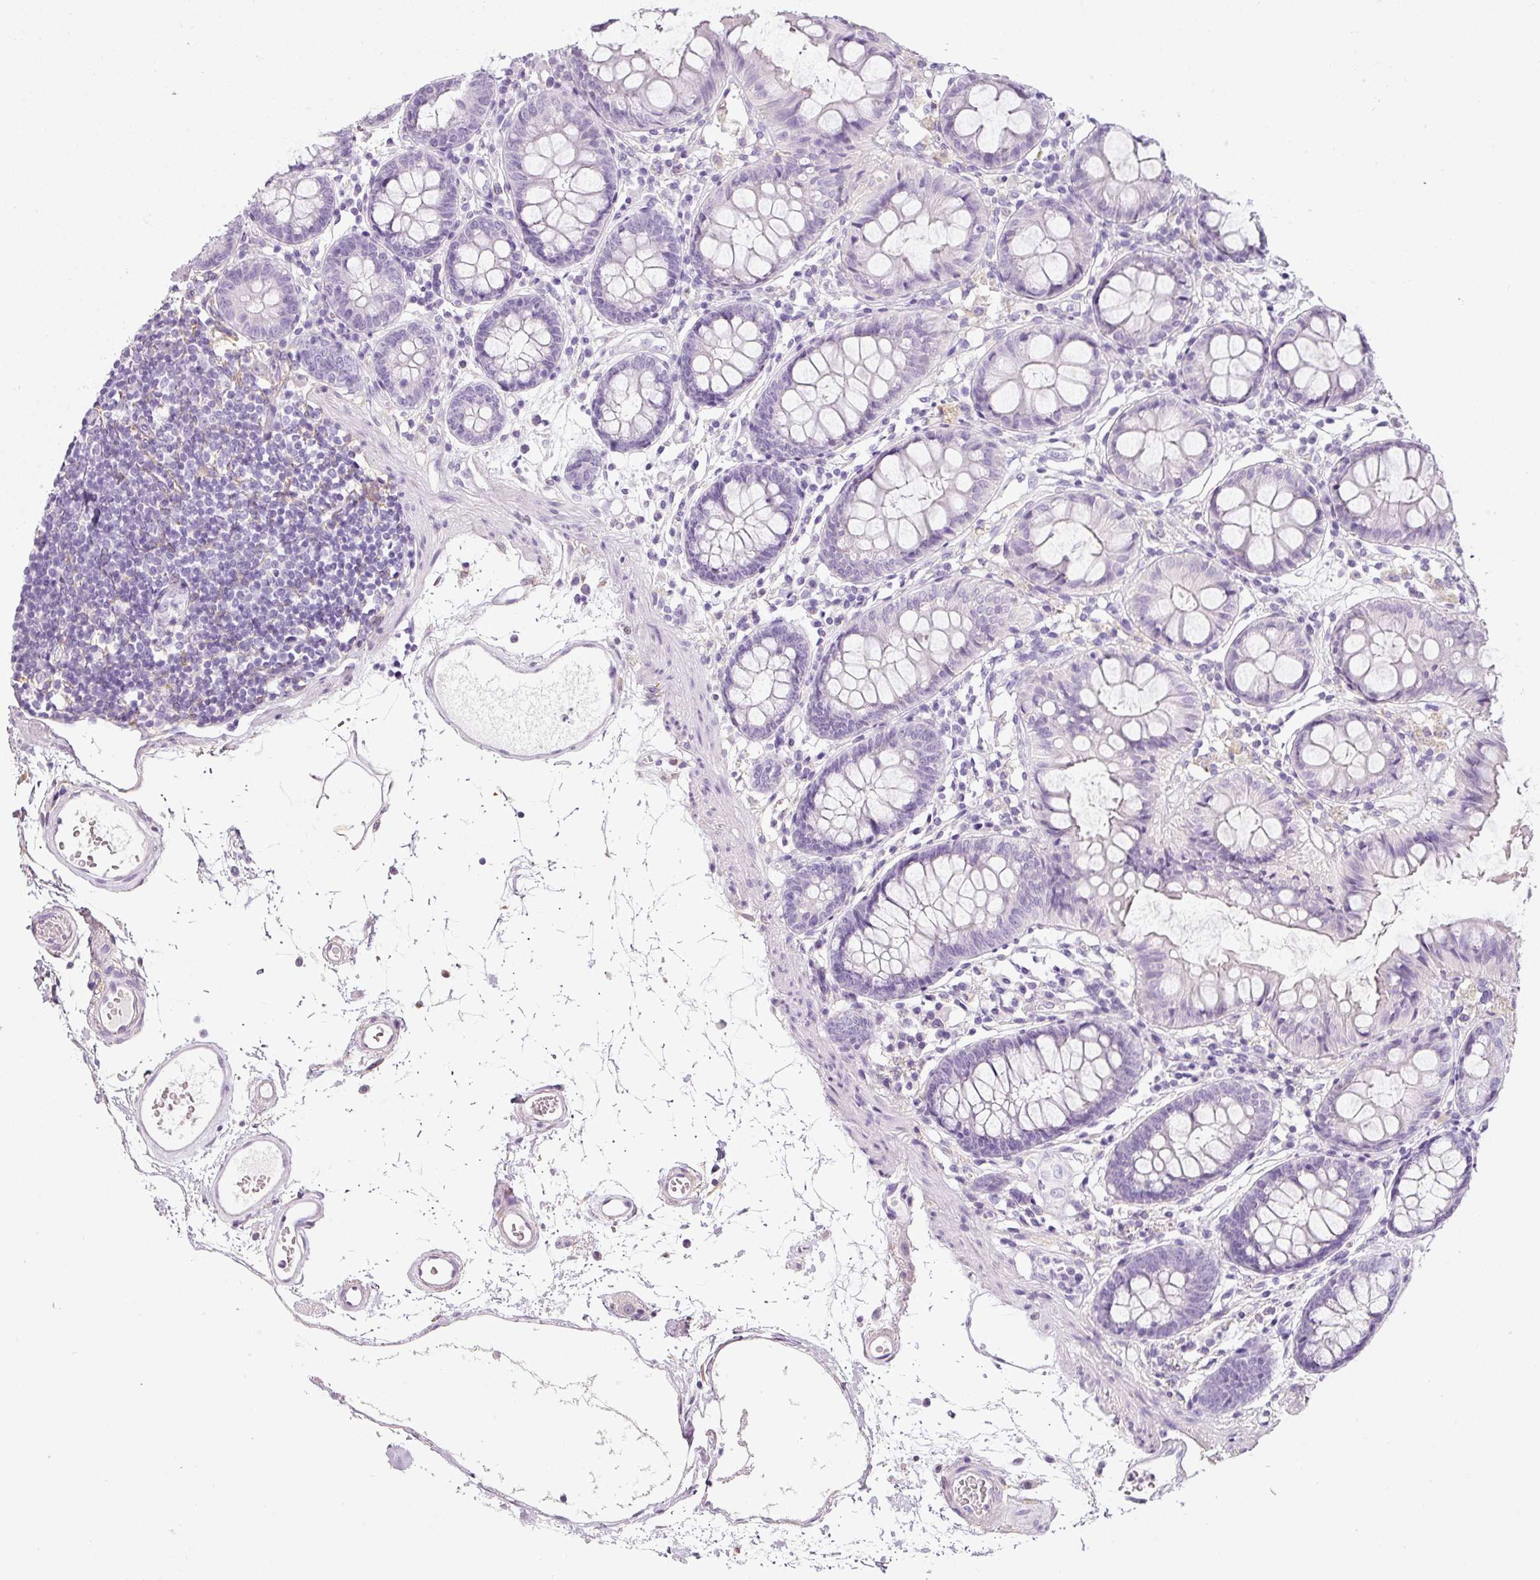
{"staining": {"intensity": "negative", "quantity": "none", "location": "none"}, "tissue": "colon", "cell_type": "Endothelial cells", "image_type": "normal", "snomed": [{"axis": "morphology", "description": "Normal tissue, NOS"}, {"axis": "topography", "description": "Colon"}], "caption": "Endothelial cells show no significant protein staining in normal colon. The staining is performed using DAB (3,3'-diaminobenzidine) brown chromogen with nuclei counter-stained in using hematoxylin.", "gene": "DNM1", "patient": {"sex": "female", "age": 84}}